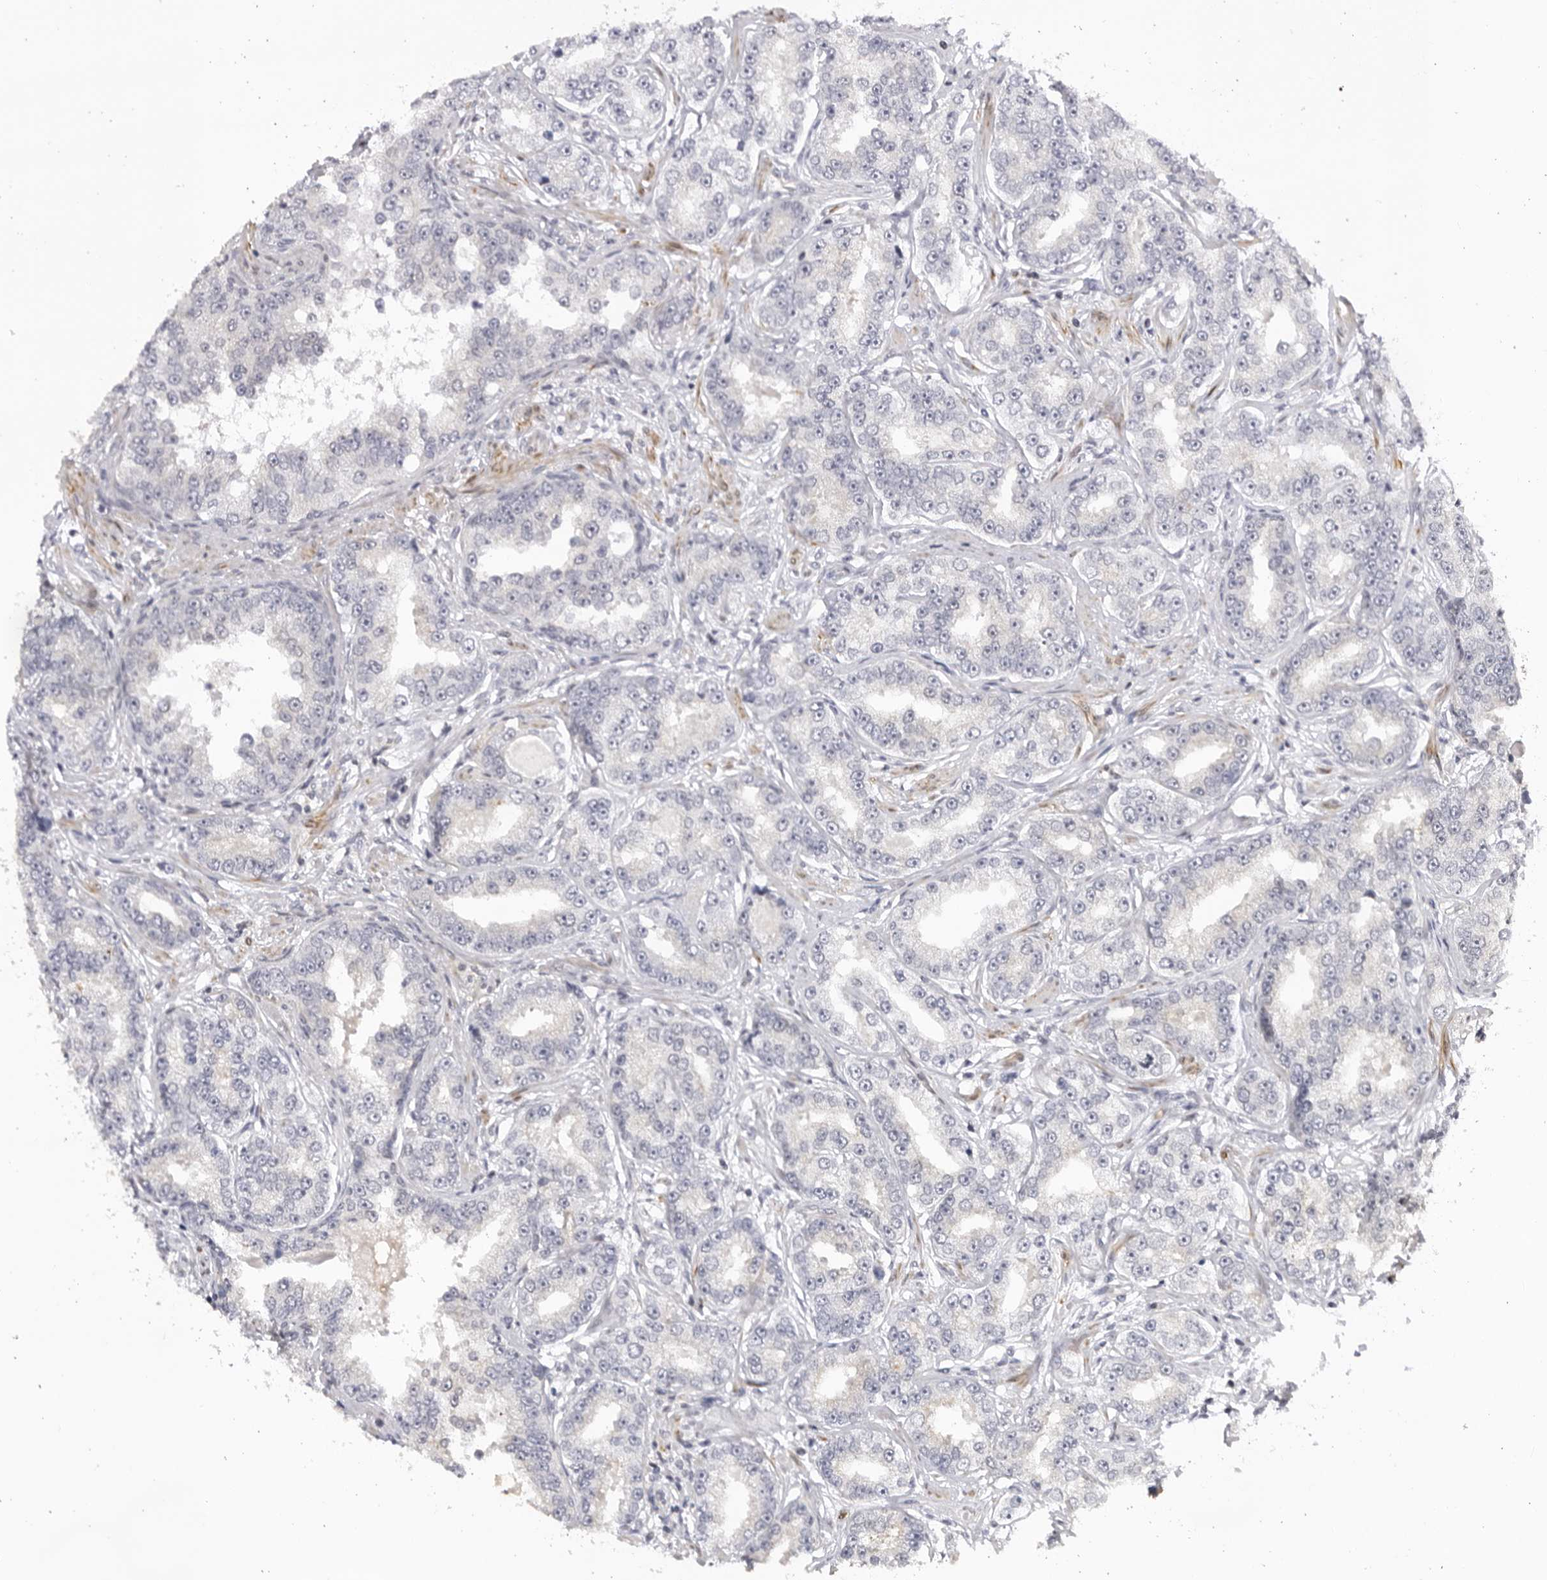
{"staining": {"intensity": "negative", "quantity": "none", "location": "none"}, "tissue": "prostate cancer", "cell_type": "Tumor cells", "image_type": "cancer", "snomed": [{"axis": "morphology", "description": "Normal tissue, NOS"}, {"axis": "morphology", "description": "Adenocarcinoma, High grade"}, {"axis": "topography", "description": "Prostate"}], "caption": "This is an IHC histopathology image of human prostate high-grade adenocarcinoma. There is no positivity in tumor cells.", "gene": "CNBD1", "patient": {"sex": "male", "age": 83}}